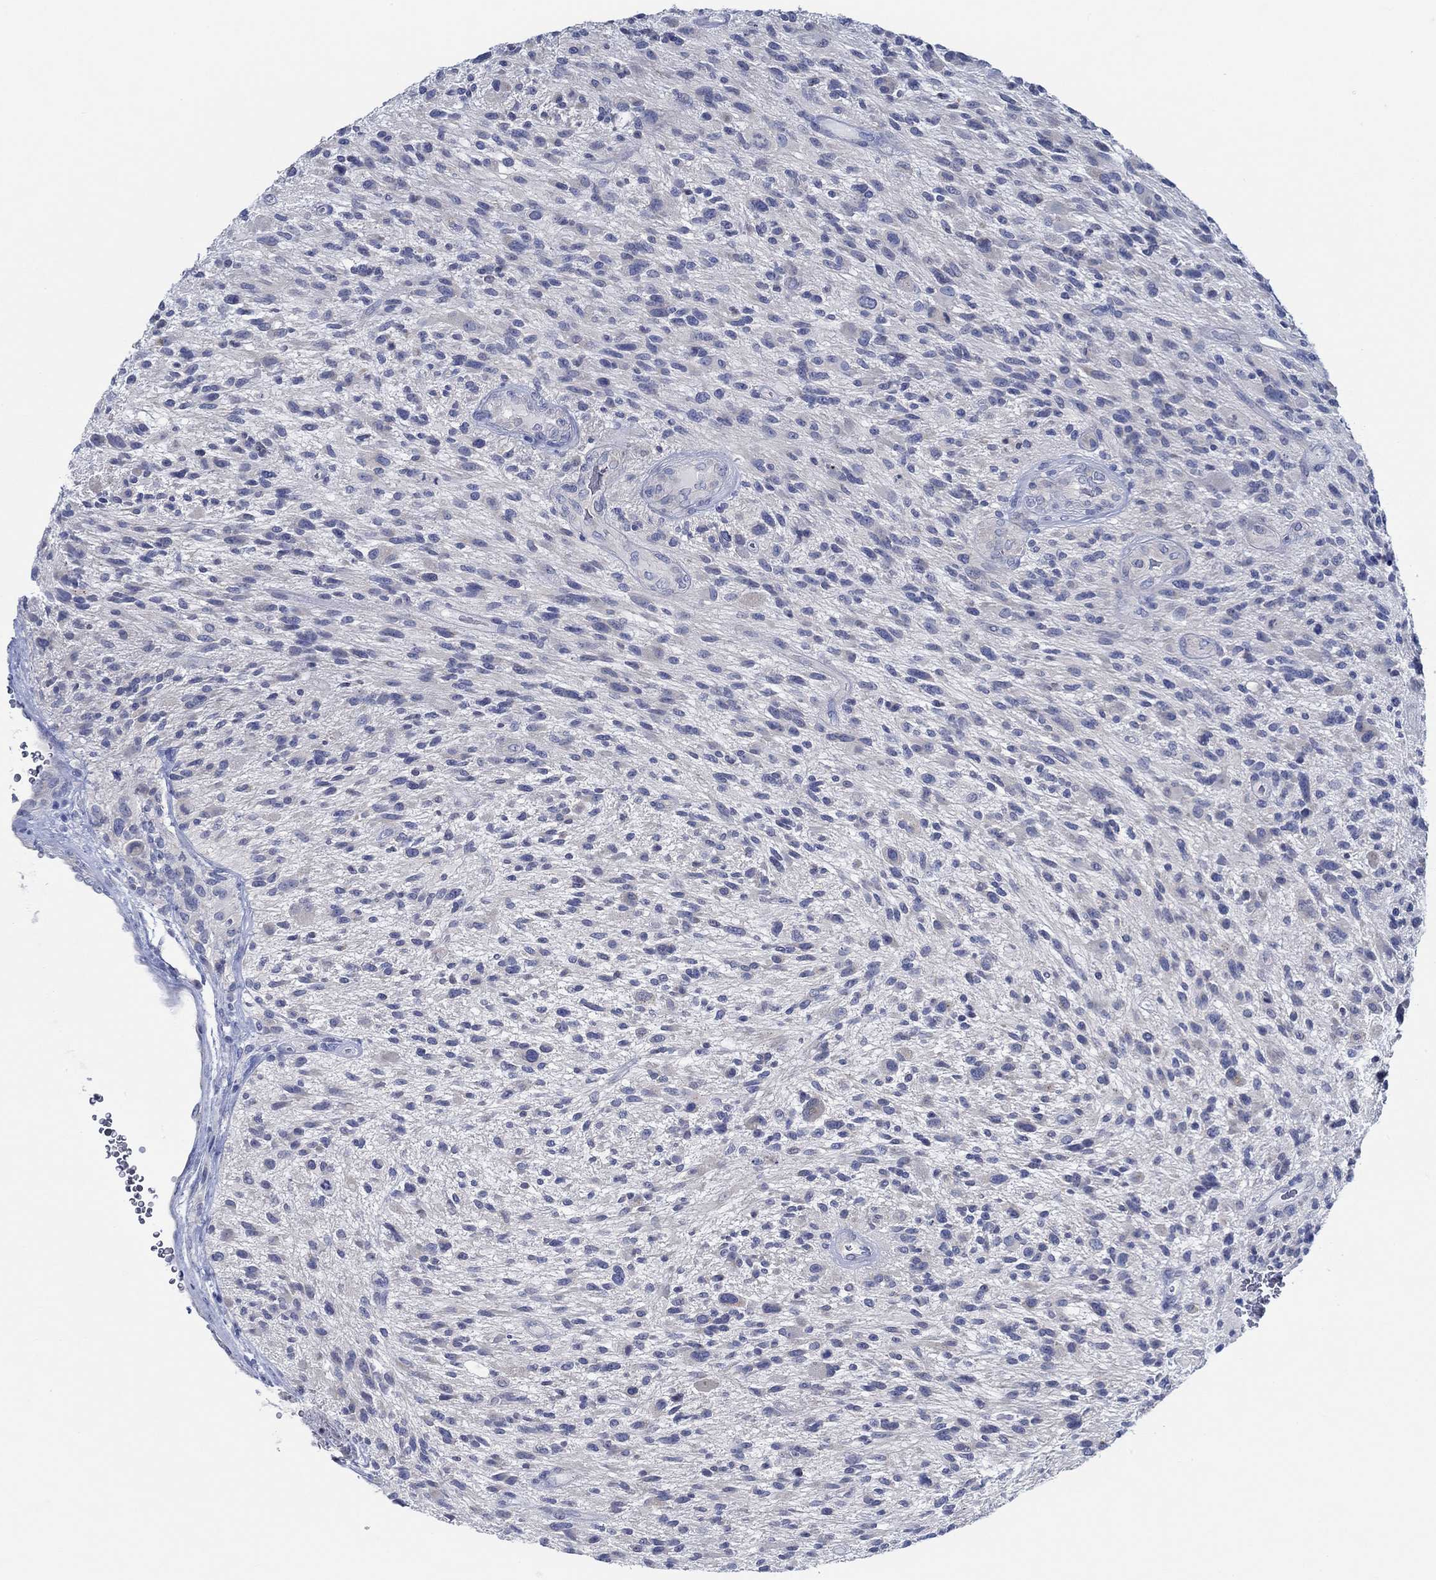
{"staining": {"intensity": "negative", "quantity": "none", "location": "none"}, "tissue": "glioma", "cell_type": "Tumor cells", "image_type": "cancer", "snomed": [{"axis": "morphology", "description": "Glioma, malignant, High grade"}, {"axis": "topography", "description": "Brain"}], "caption": "Immunohistochemistry micrograph of human glioma stained for a protein (brown), which shows no positivity in tumor cells.", "gene": "ZNF671", "patient": {"sex": "male", "age": 47}}